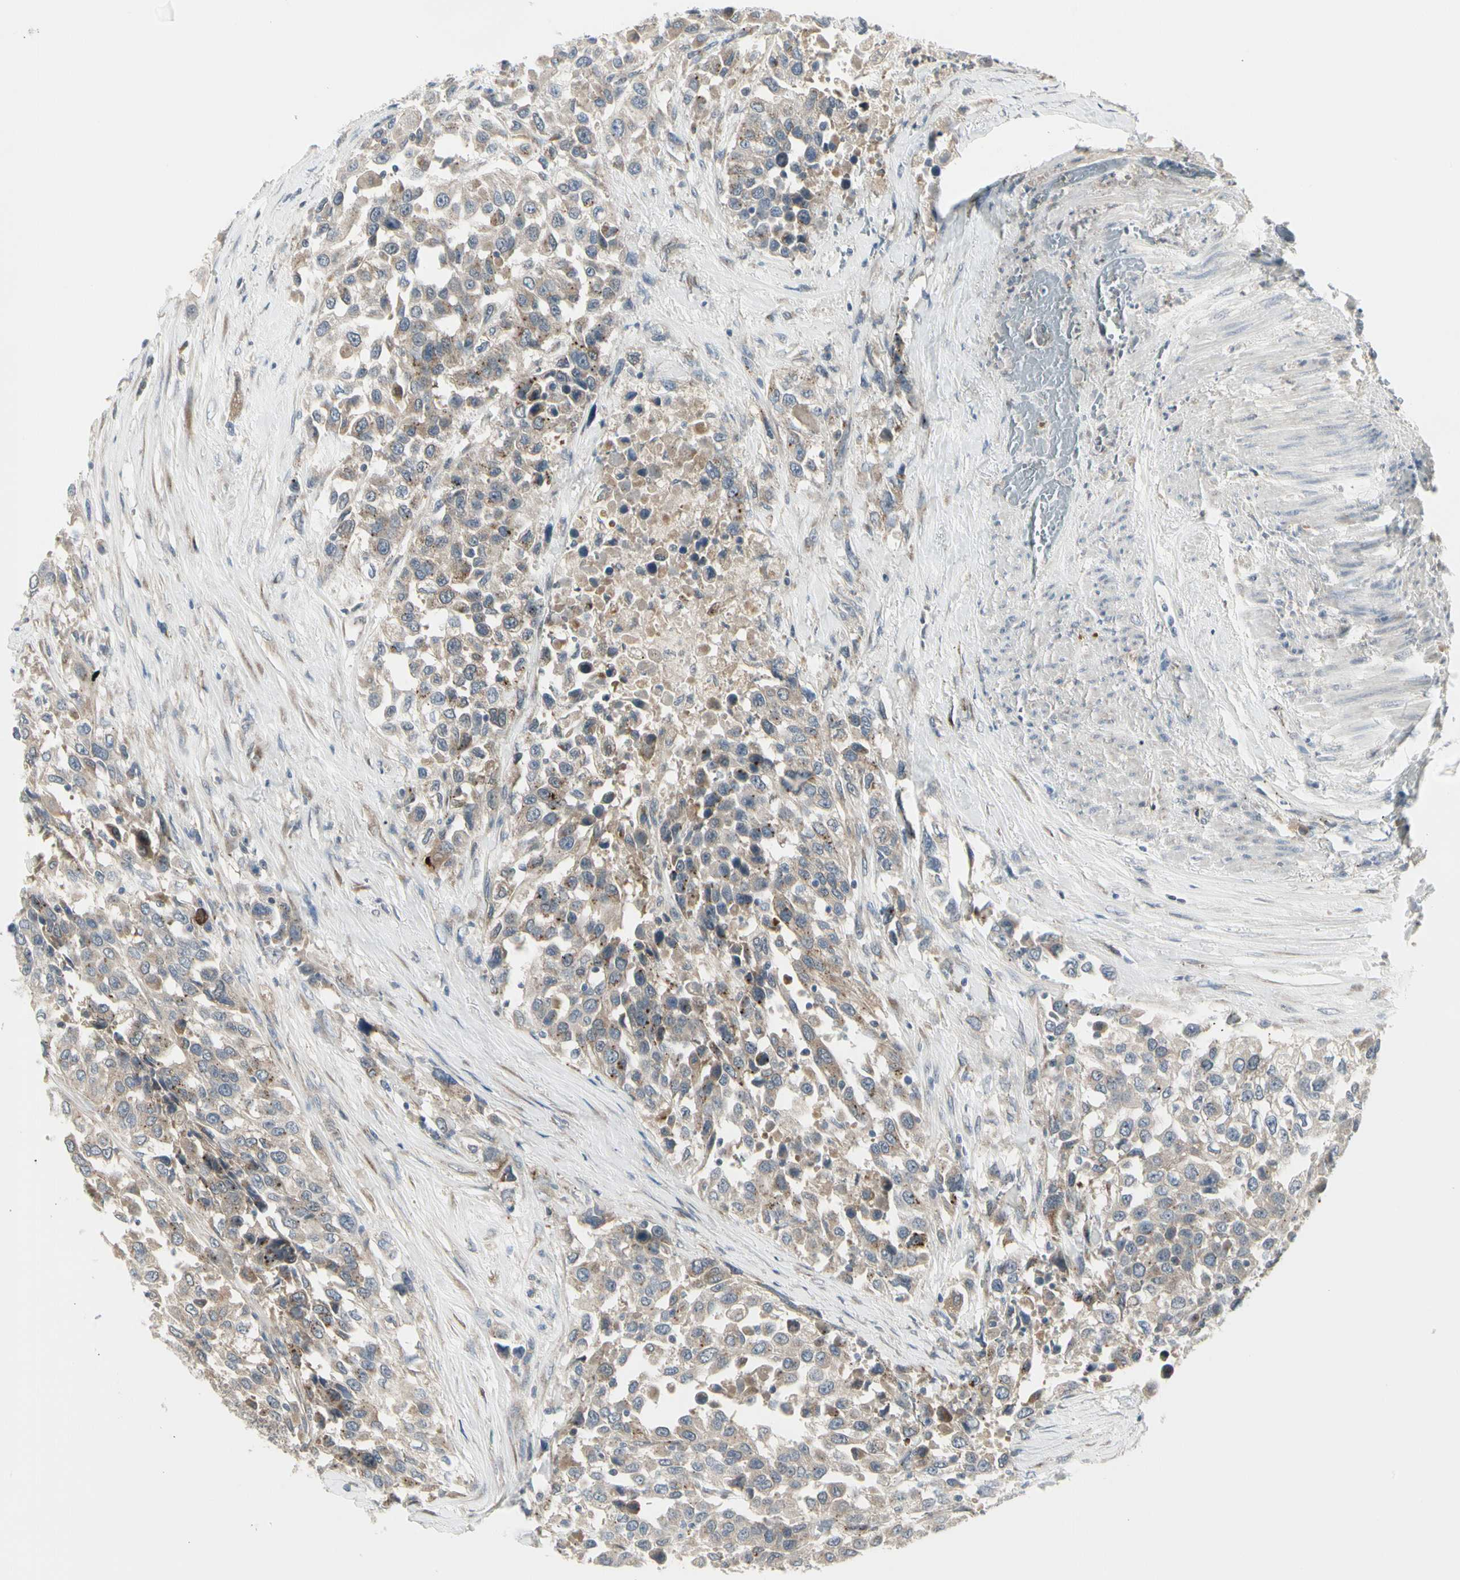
{"staining": {"intensity": "weak", "quantity": "25%-75%", "location": "cytoplasmic/membranous"}, "tissue": "urothelial cancer", "cell_type": "Tumor cells", "image_type": "cancer", "snomed": [{"axis": "morphology", "description": "Urothelial carcinoma, High grade"}, {"axis": "topography", "description": "Urinary bladder"}], "caption": "A photomicrograph of human urothelial cancer stained for a protein exhibits weak cytoplasmic/membranous brown staining in tumor cells.", "gene": "GRN", "patient": {"sex": "female", "age": 80}}